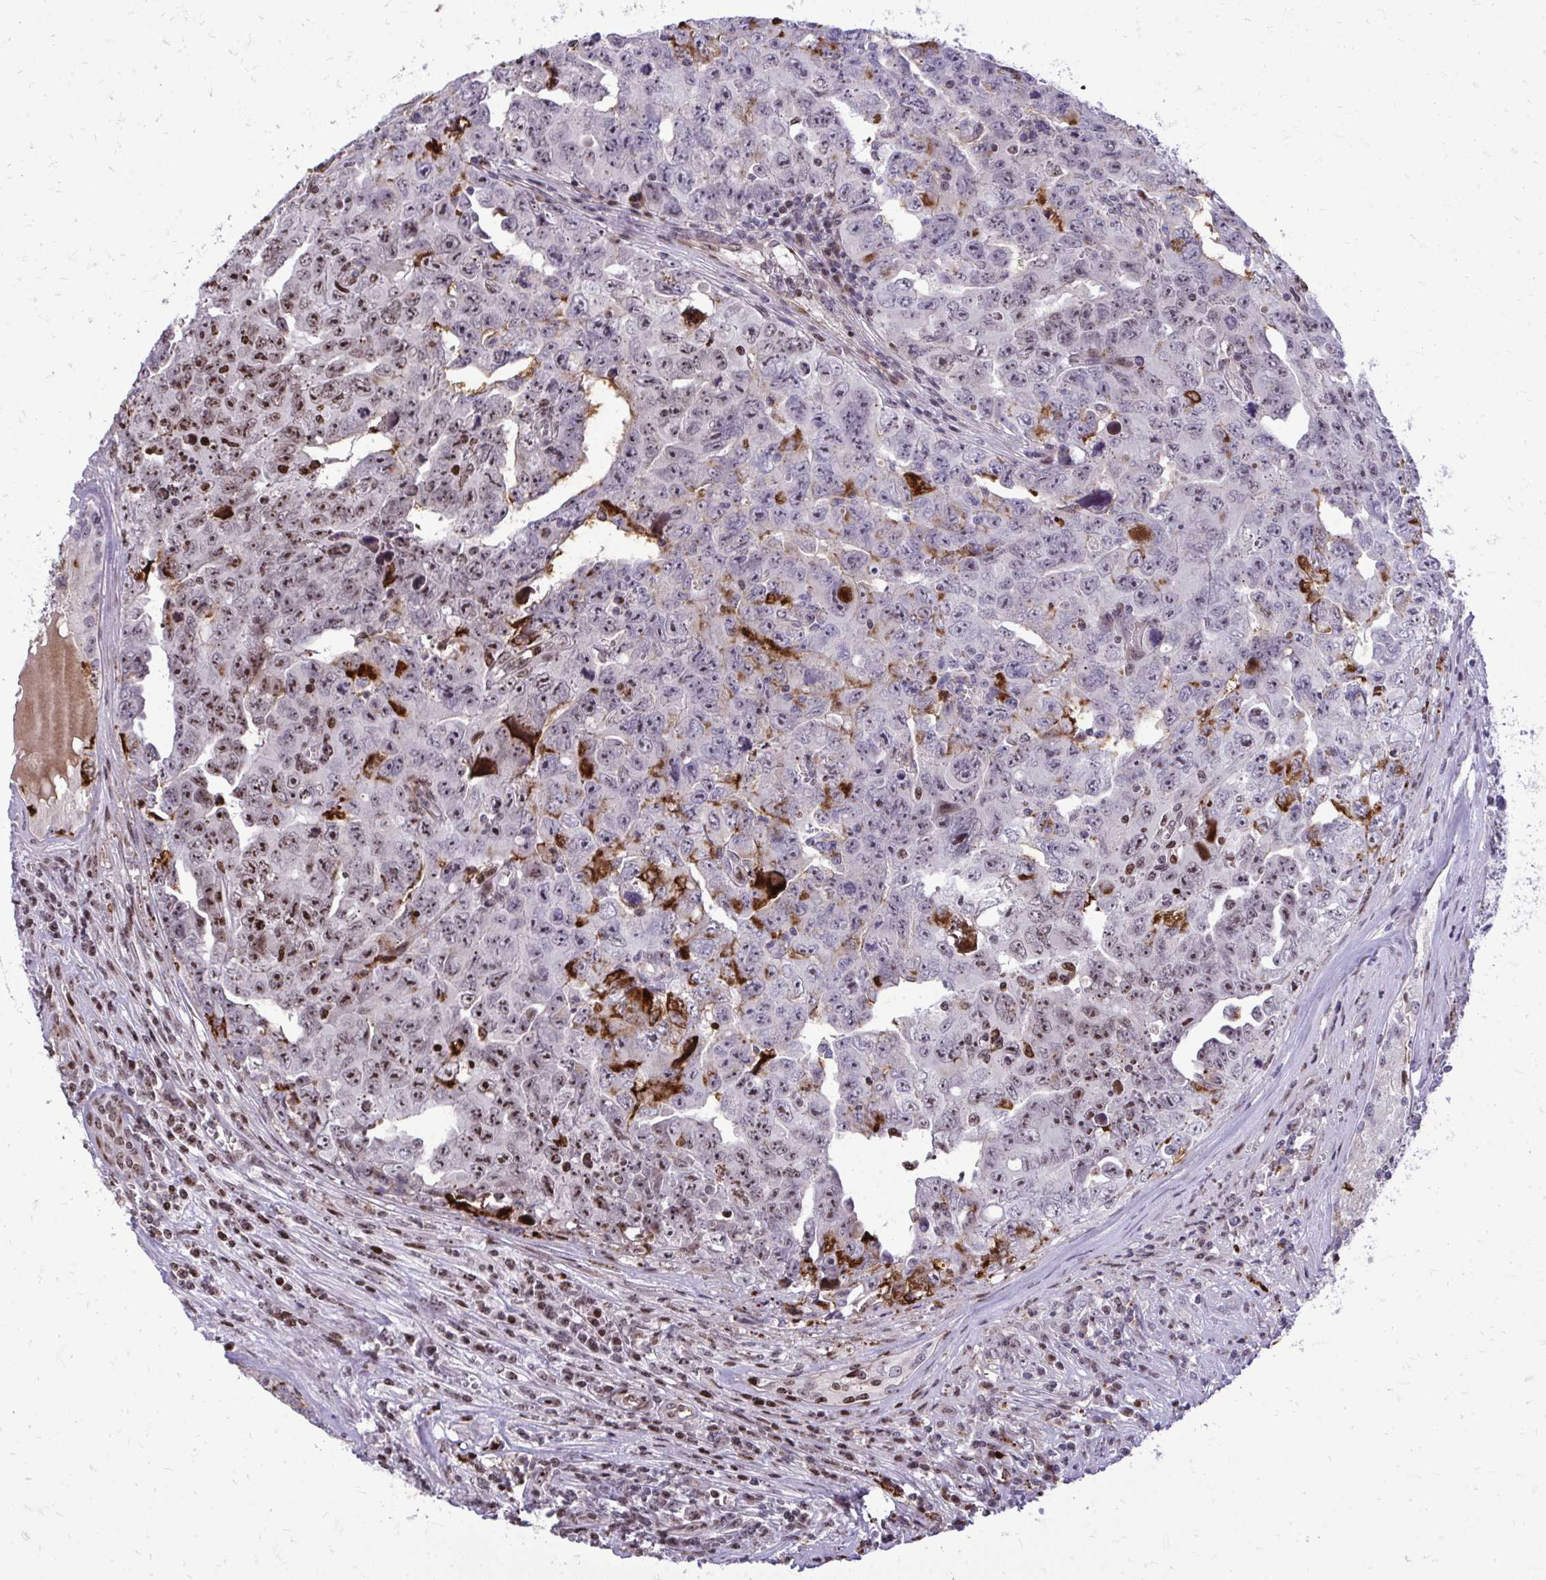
{"staining": {"intensity": "moderate", "quantity": ">75%", "location": "cytoplasmic/membranous,nuclear"}, "tissue": "testis cancer", "cell_type": "Tumor cells", "image_type": "cancer", "snomed": [{"axis": "morphology", "description": "Carcinoma, Embryonal, NOS"}, {"axis": "topography", "description": "Testis"}], "caption": "Immunohistochemical staining of human testis cancer exhibits medium levels of moderate cytoplasmic/membranous and nuclear expression in about >75% of tumor cells.", "gene": "DLX4", "patient": {"sex": "male", "age": 24}}